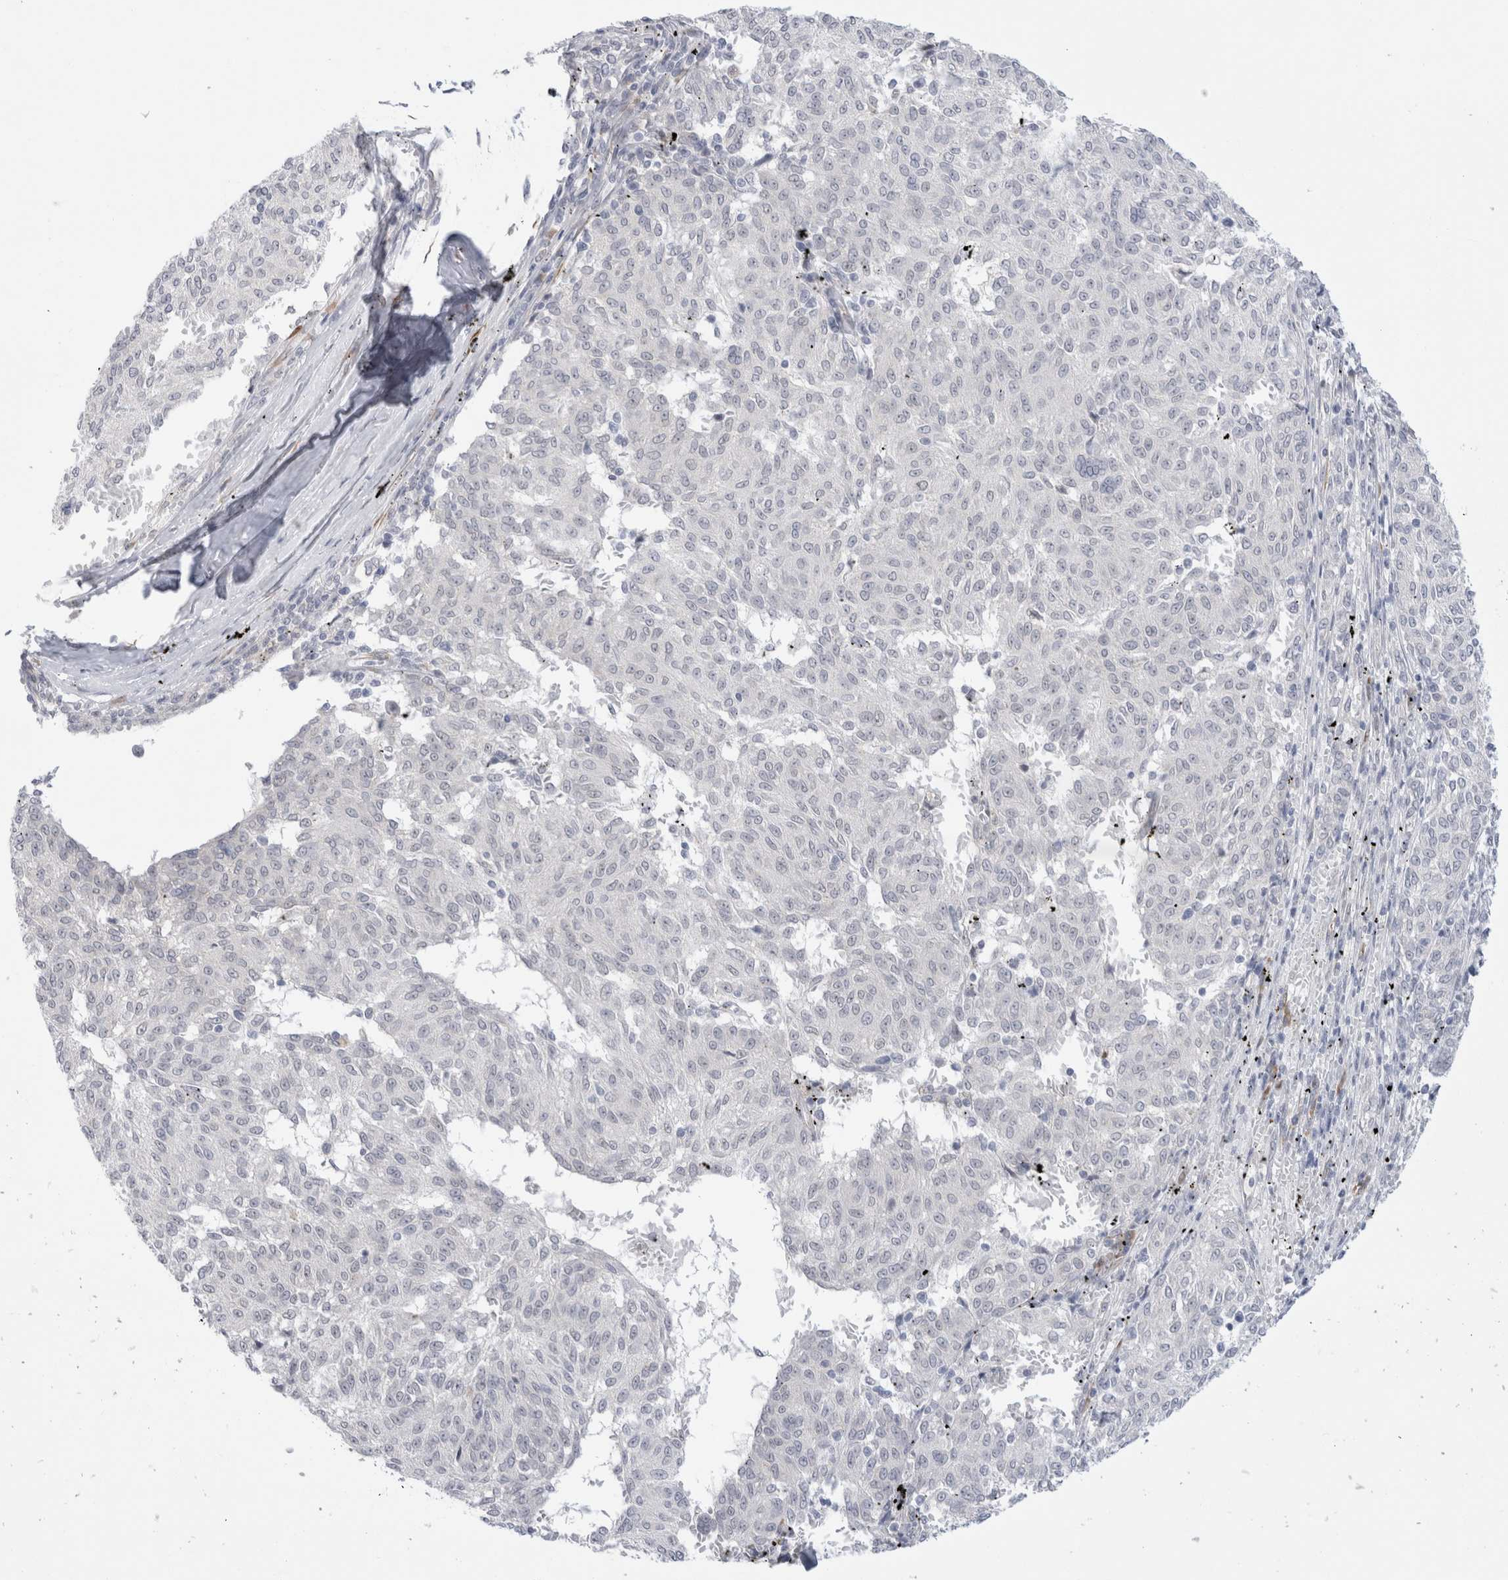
{"staining": {"intensity": "negative", "quantity": "none", "location": "none"}, "tissue": "melanoma", "cell_type": "Tumor cells", "image_type": "cancer", "snomed": [{"axis": "morphology", "description": "Malignant melanoma, NOS"}, {"axis": "topography", "description": "Skin"}], "caption": "DAB (3,3'-diaminobenzidine) immunohistochemical staining of human melanoma reveals no significant positivity in tumor cells. (DAB immunohistochemistry (IHC) visualized using brightfield microscopy, high magnification).", "gene": "TRMT1L", "patient": {"sex": "female", "age": 72}}